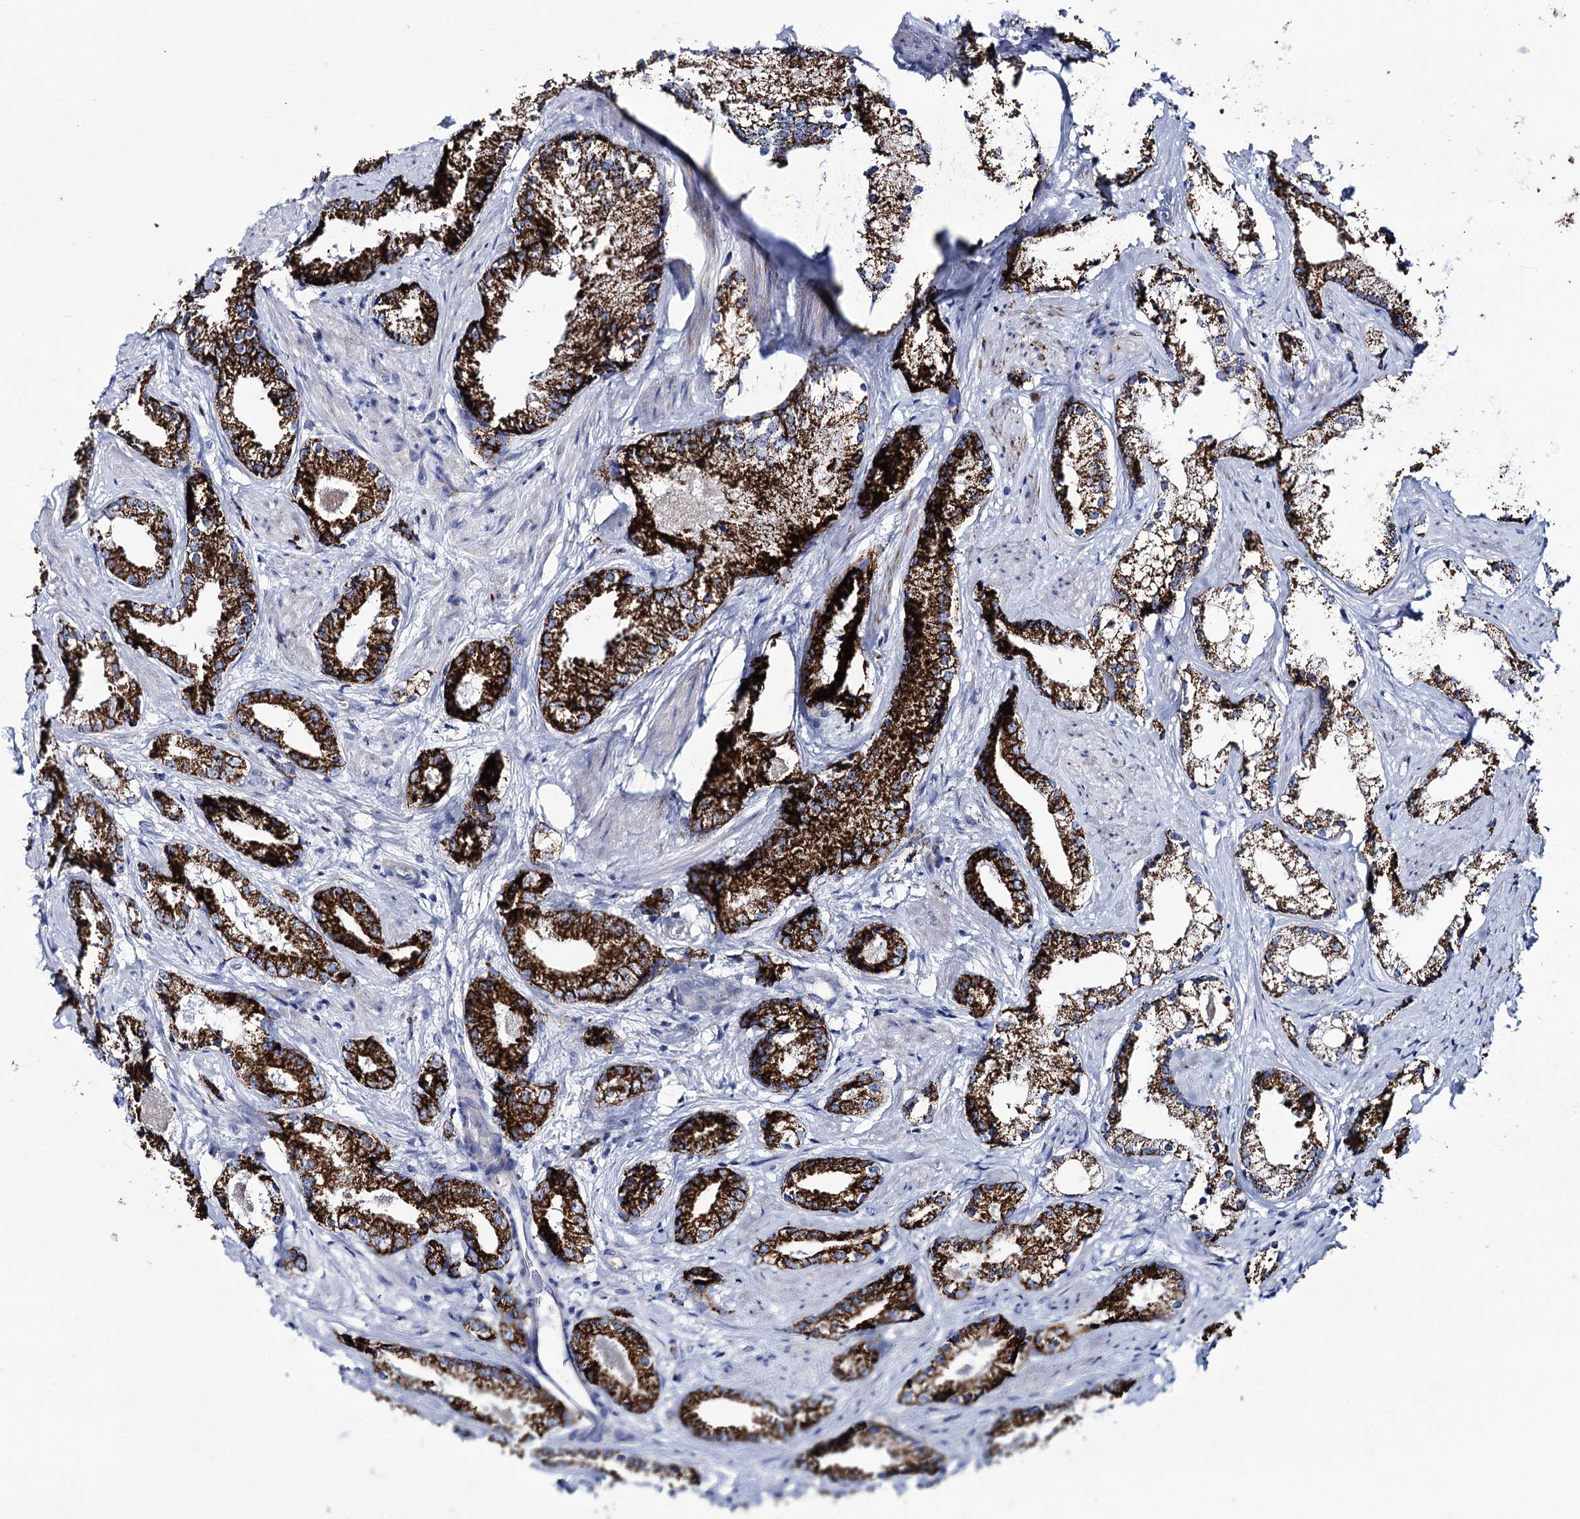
{"staining": {"intensity": "strong", "quantity": ">75%", "location": "cytoplasmic/membranous"}, "tissue": "prostate cancer", "cell_type": "Tumor cells", "image_type": "cancer", "snomed": [{"axis": "morphology", "description": "Adenocarcinoma, High grade"}, {"axis": "topography", "description": "Prostate"}], "caption": "Prostate adenocarcinoma (high-grade) stained with a protein marker demonstrates strong staining in tumor cells.", "gene": "UBASH3B", "patient": {"sex": "male", "age": 66}}